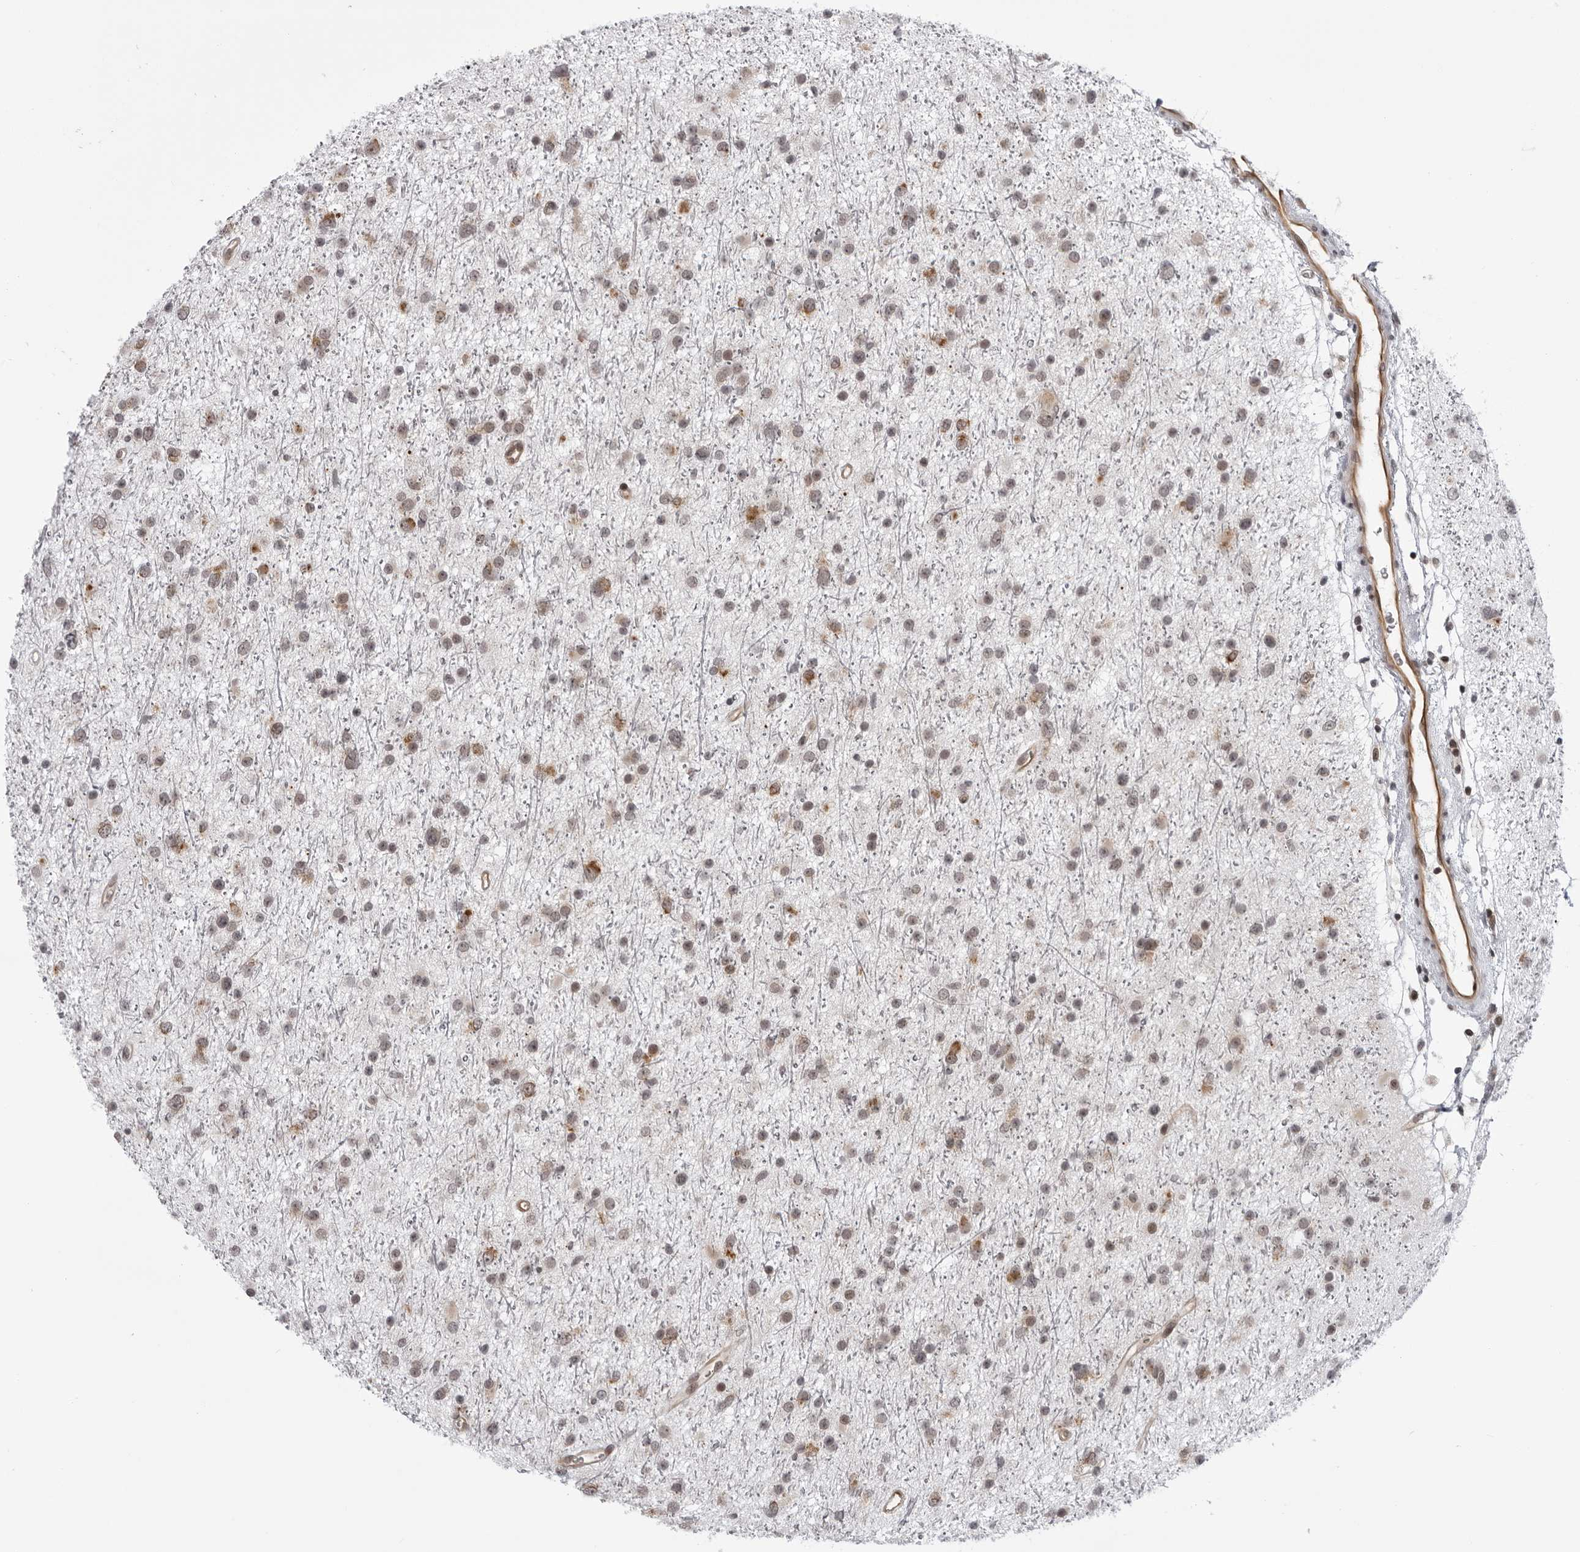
{"staining": {"intensity": "weak", "quantity": "25%-75%", "location": "cytoplasmic/membranous,nuclear"}, "tissue": "glioma", "cell_type": "Tumor cells", "image_type": "cancer", "snomed": [{"axis": "morphology", "description": "Glioma, malignant, Low grade"}, {"axis": "topography", "description": "Cerebral cortex"}], "caption": "Immunohistochemistry staining of malignant low-grade glioma, which exhibits low levels of weak cytoplasmic/membranous and nuclear positivity in approximately 25%-75% of tumor cells indicating weak cytoplasmic/membranous and nuclear protein staining. The staining was performed using DAB (brown) for protein detection and nuclei were counterstained in hematoxylin (blue).", "gene": "GCSAML", "patient": {"sex": "female", "age": 39}}